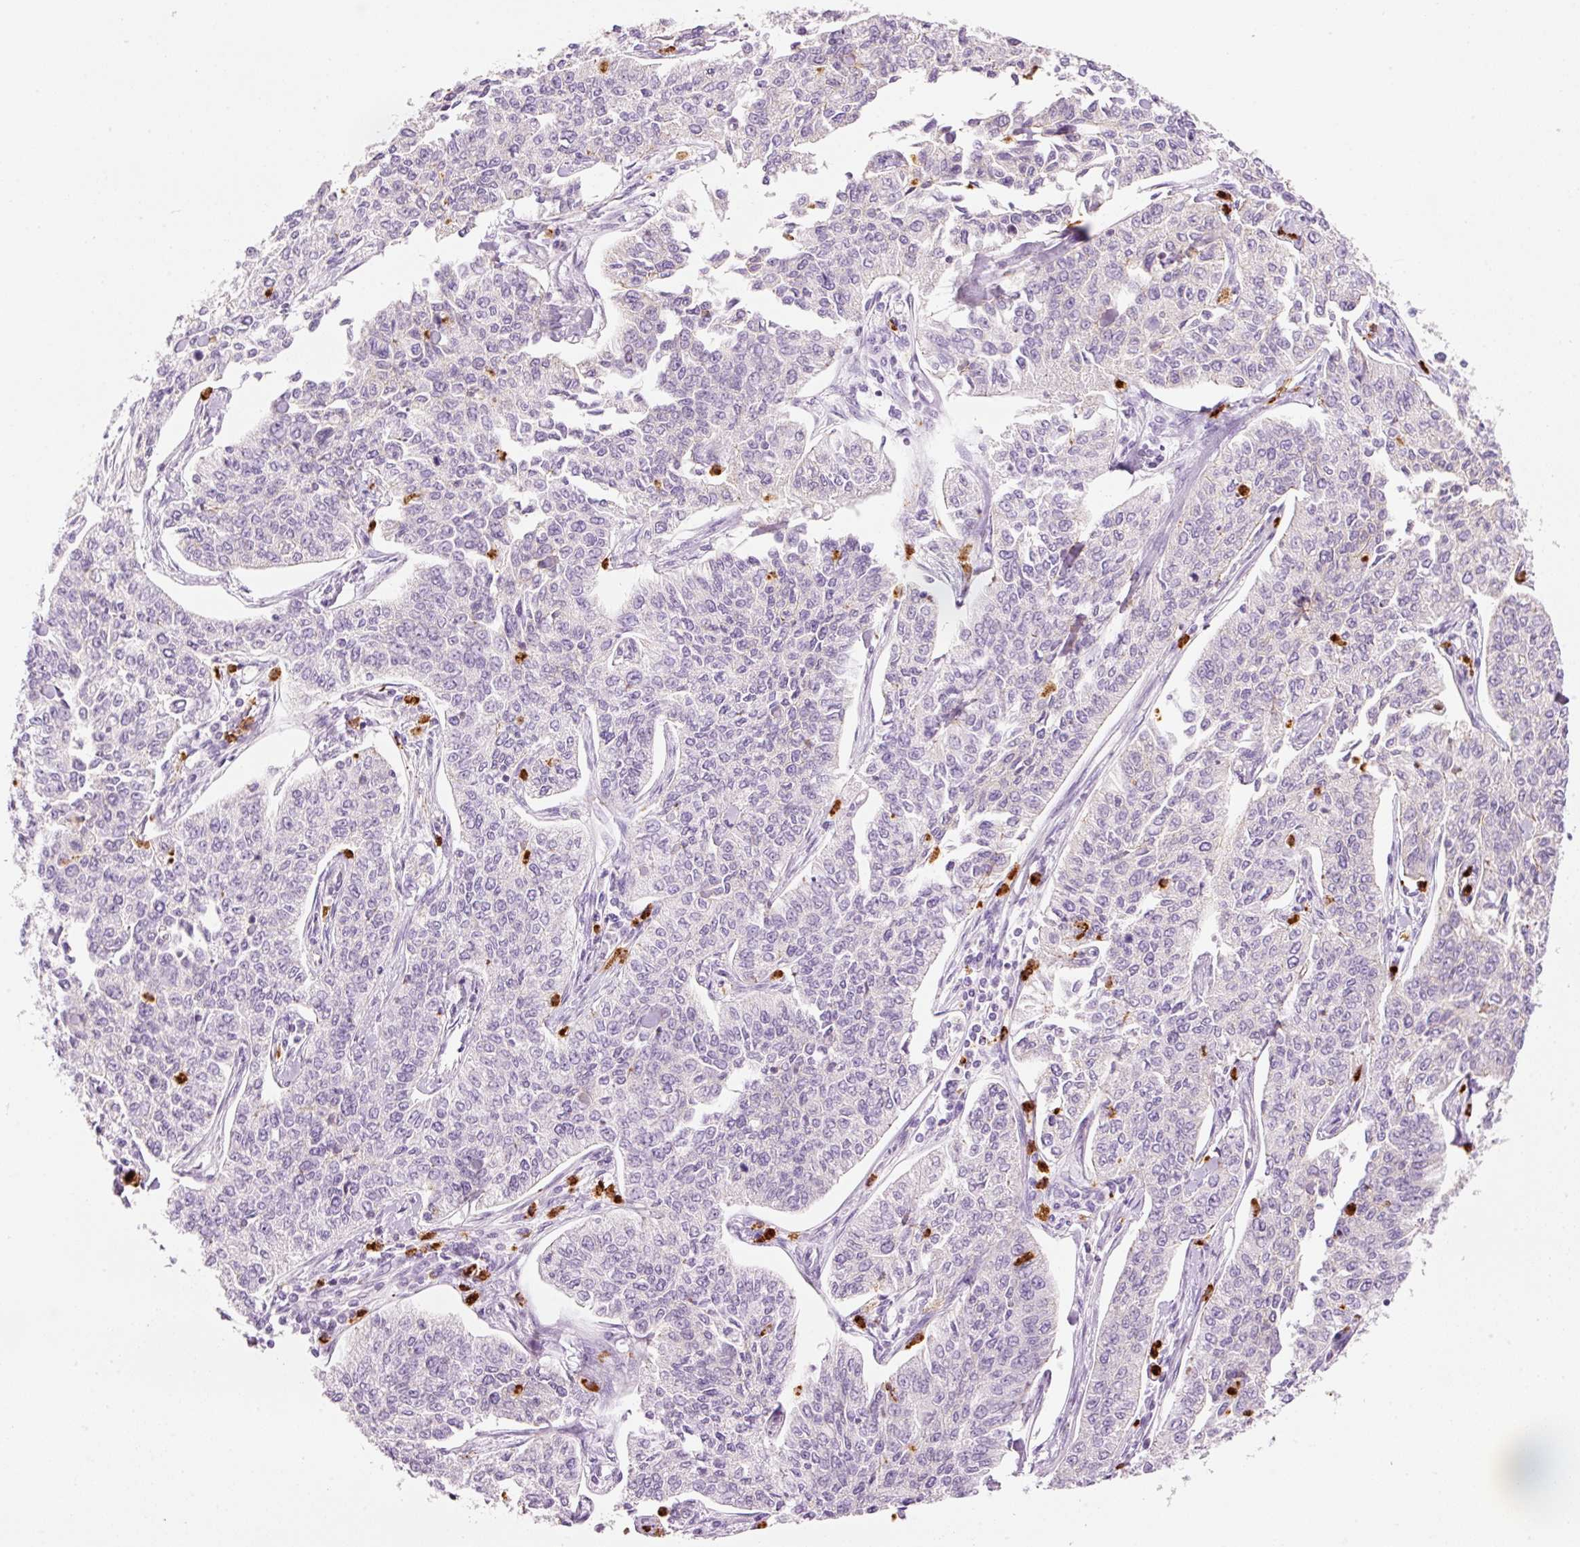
{"staining": {"intensity": "negative", "quantity": "none", "location": "none"}, "tissue": "cervical cancer", "cell_type": "Tumor cells", "image_type": "cancer", "snomed": [{"axis": "morphology", "description": "Squamous cell carcinoma, NOS"}, {"axis": "topography", "description": "Cervix"}], "caption": "Squamous cell carcinoma (cervical) stained for a protein using immunohistochemistry (IHC) shows no staining tumor cells.", "gene": "MAP3K3", "patient": {"sex": "female", "age": 35}}